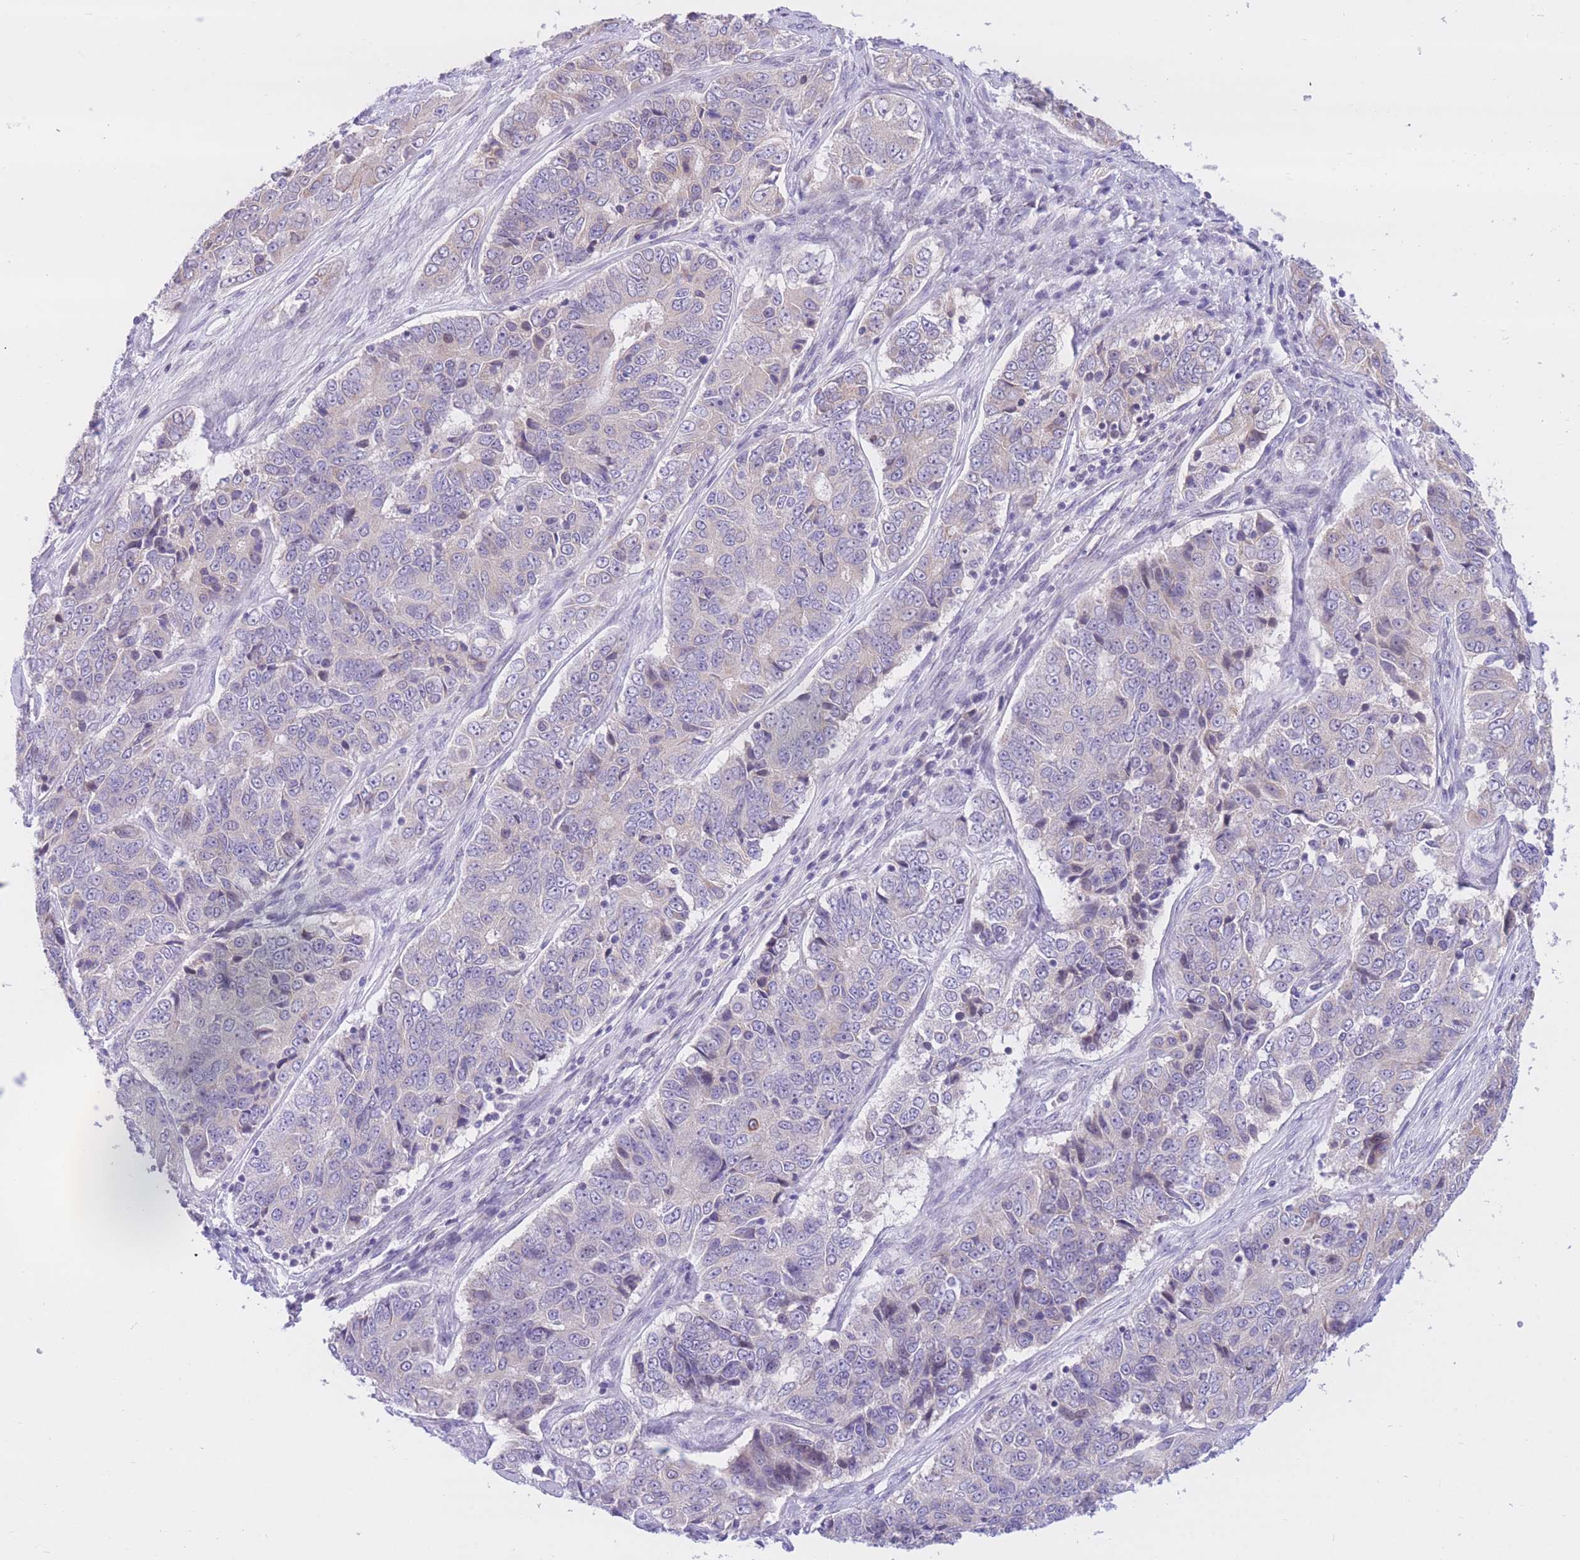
{"staining": {"intensity": "weak", "quantity": "<25%", "location": "cytoplasmic/membranous"}, "tissue": "ovarian cancer", "cell_type": "Tumor cells", "image_type": "cancer", "snomed": [{"axis": "morphology", "description": "Carcinoma, endometroid"}, {"axis": "topography", "description": "Ovary"}], "caption": "The histopathology image displays no staining of tumor cells in ovarian cancer.", "gene": "RPL39L", "patient": {"sex": "female", "age": 51}}